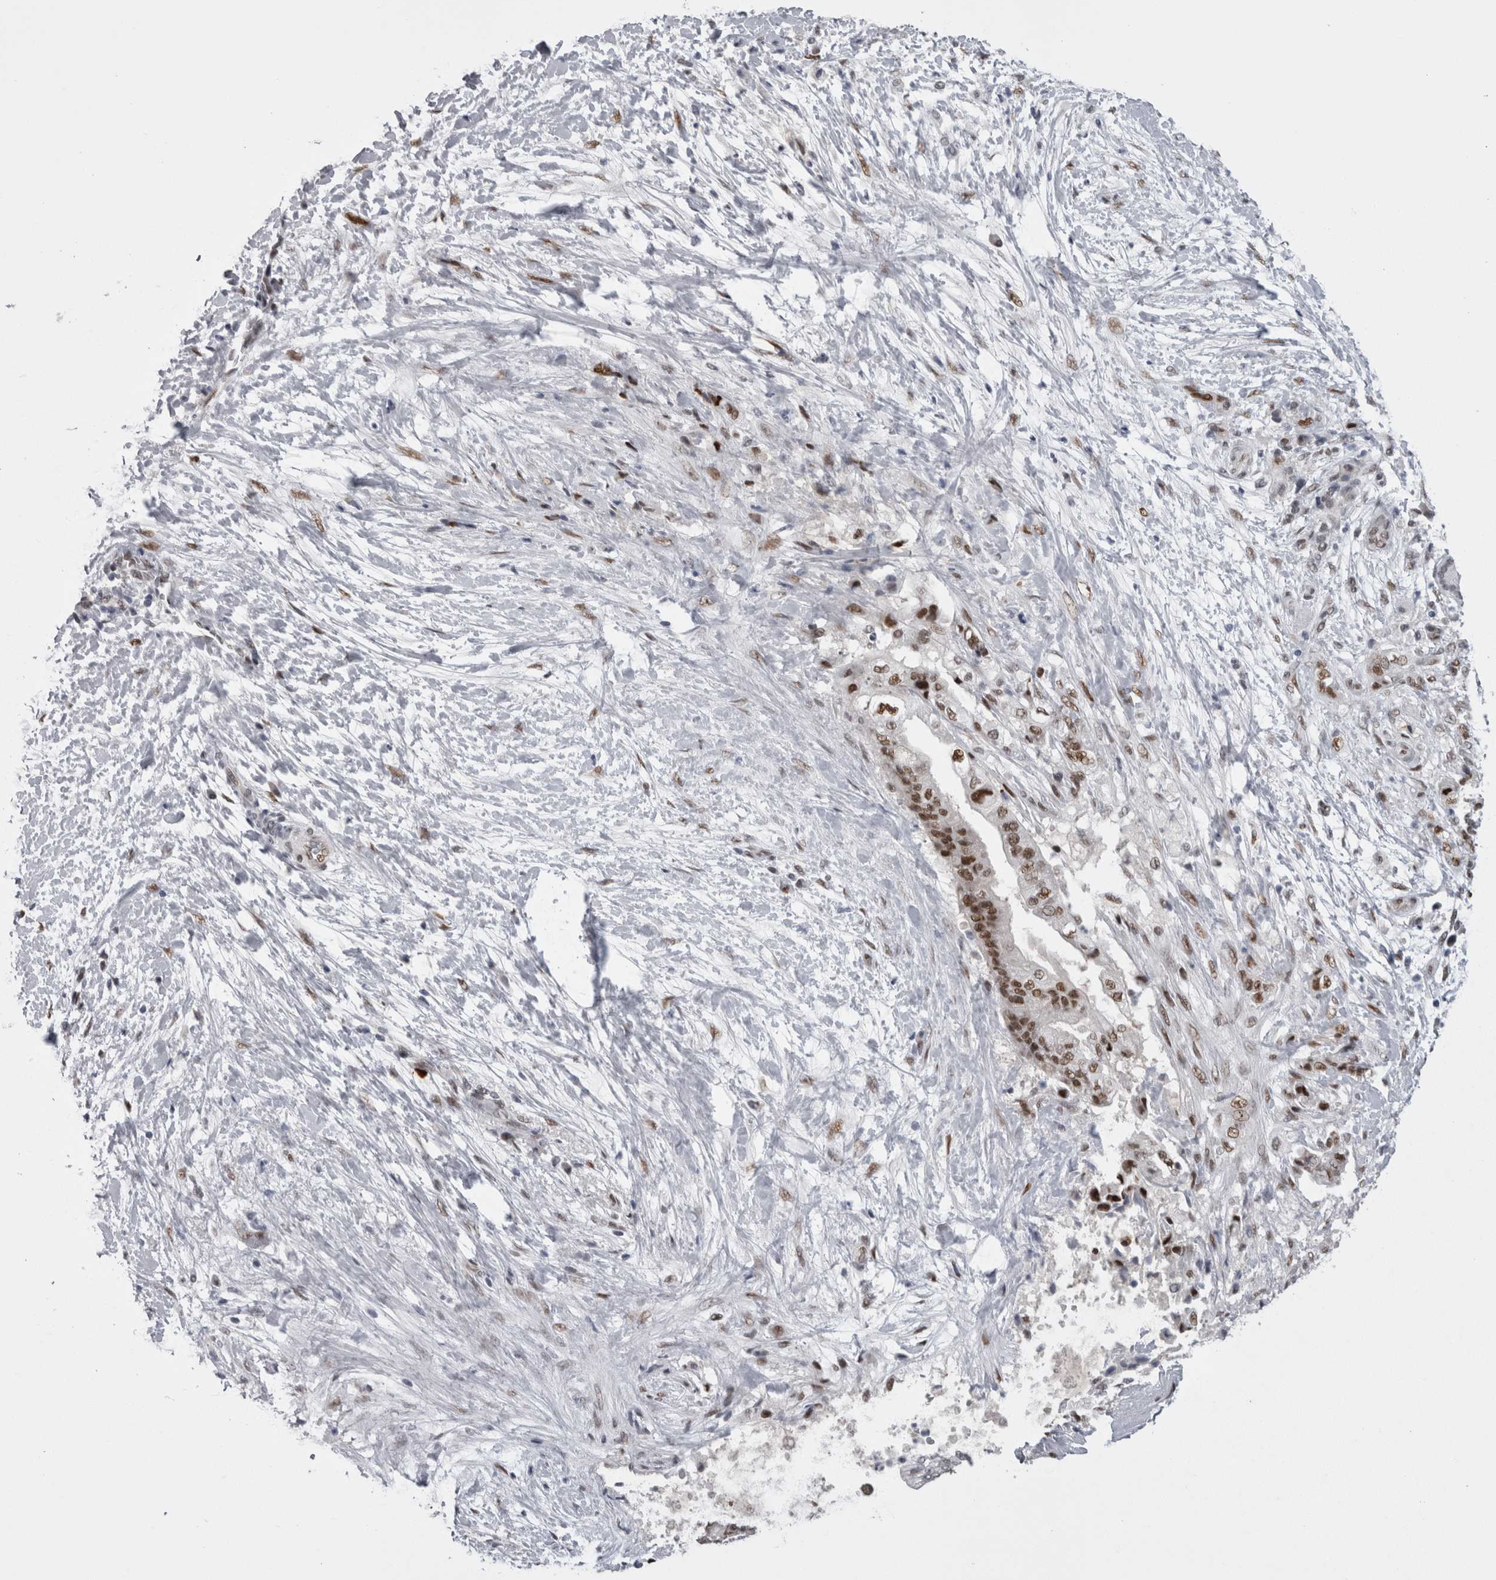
{"staining": {"intensity": "moderate", "quantity": ">75%", "location": "nuclear"}, "tissue": "pancreatic cancer", "cell_type": "Tumor cells", "image_type": "cancer", "snomed": [{"axis": "morphology", "description": "Adenocarcinoma, NOS"}, {"axis": "topography", "description": "Pancreas"}], "caption": "Immunohistochemical staining of pancreatic cancer (adenocarcinoma) displays medium levels of moderate nuclear protein staining in about >75% of tumor cells. Using DAB (brown) and hematoxylin (blue) stains, captured at high magnification using brightfield microscopy.", "gene": "C1orf54", "patient": {"sex": "male", "age": 59}}